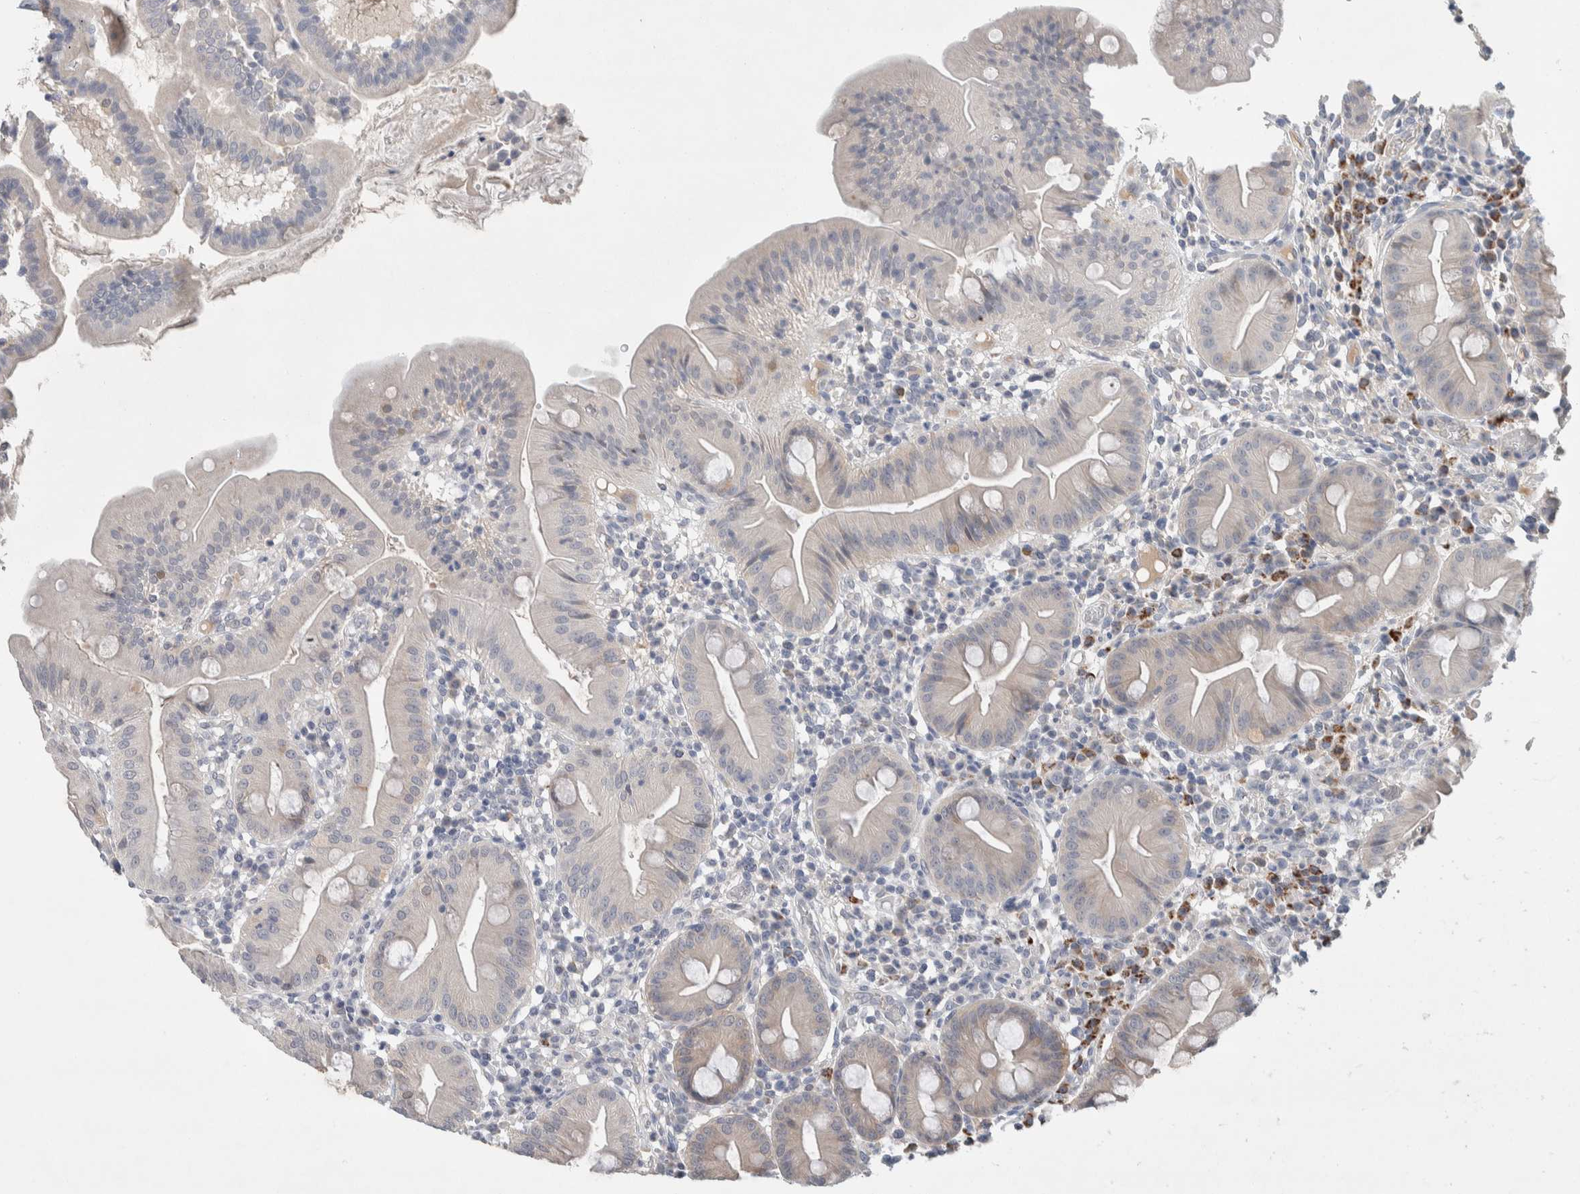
{"staining": {"intensity": "moderate", "quantity": "<25%", "location": "cytoplasmic/membranous"}, "tissue": "duodenum", "cell_type": "Glandular cells", "image_type": "normal", "snomed": [{"axis": "morphology", "description": "Normal tissue, NOS"}, {"axis": "topography", "description": "Duodenum"}], "caption": "Protein analysis of unremarkable duodenum reveals moderate cytoplasmic/membranous expression in approximately <25% of glandular cells.", "gene": "DEPTOR", "patient": {"sex": "male", "age": 50}}